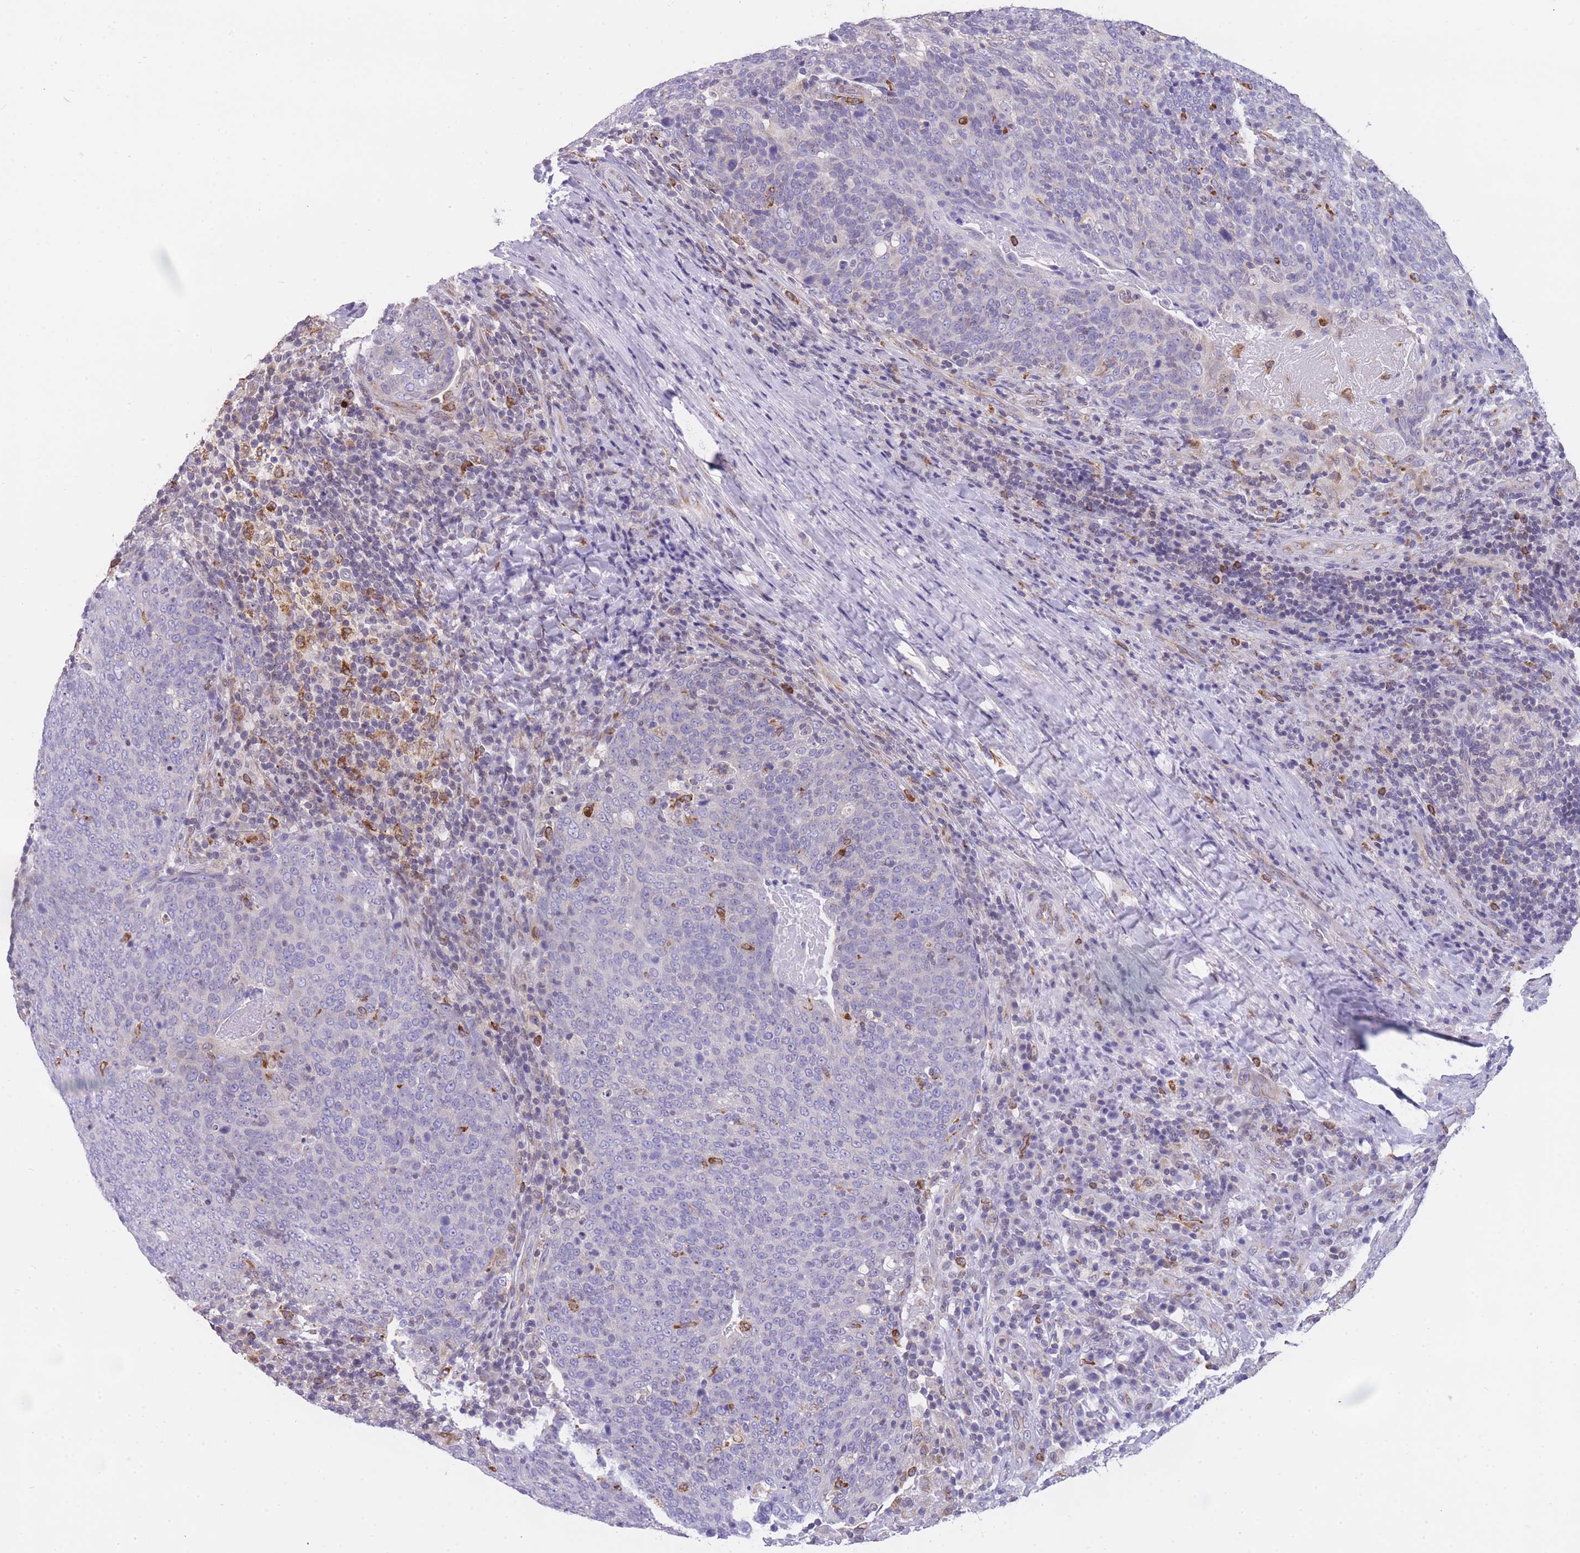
{"staining": {"intensity": "negative", "quantity": "none", "location": "none"}, "tissue": "head and neck cancer", "cell_type": "Tumor cells", "image_type": "cancer", "snomed": [{"axis": "morphology", "description": "Squamous cell carcinoma, NOS"}, {"axis": "morphology", "description": "Squamous cell carcinoma, metastatic, NOS"}, {"axis": "topography", "description": "Lymph node"}, {"axis": "topography", "description": "Head-Neck"}], "caption": "Tumor cells are negative for protein expression in human metastatic squamous cell carcinoma (head and neck).", "gene": "ZNF662", "patient": {"sex": "male", "age": 62}}